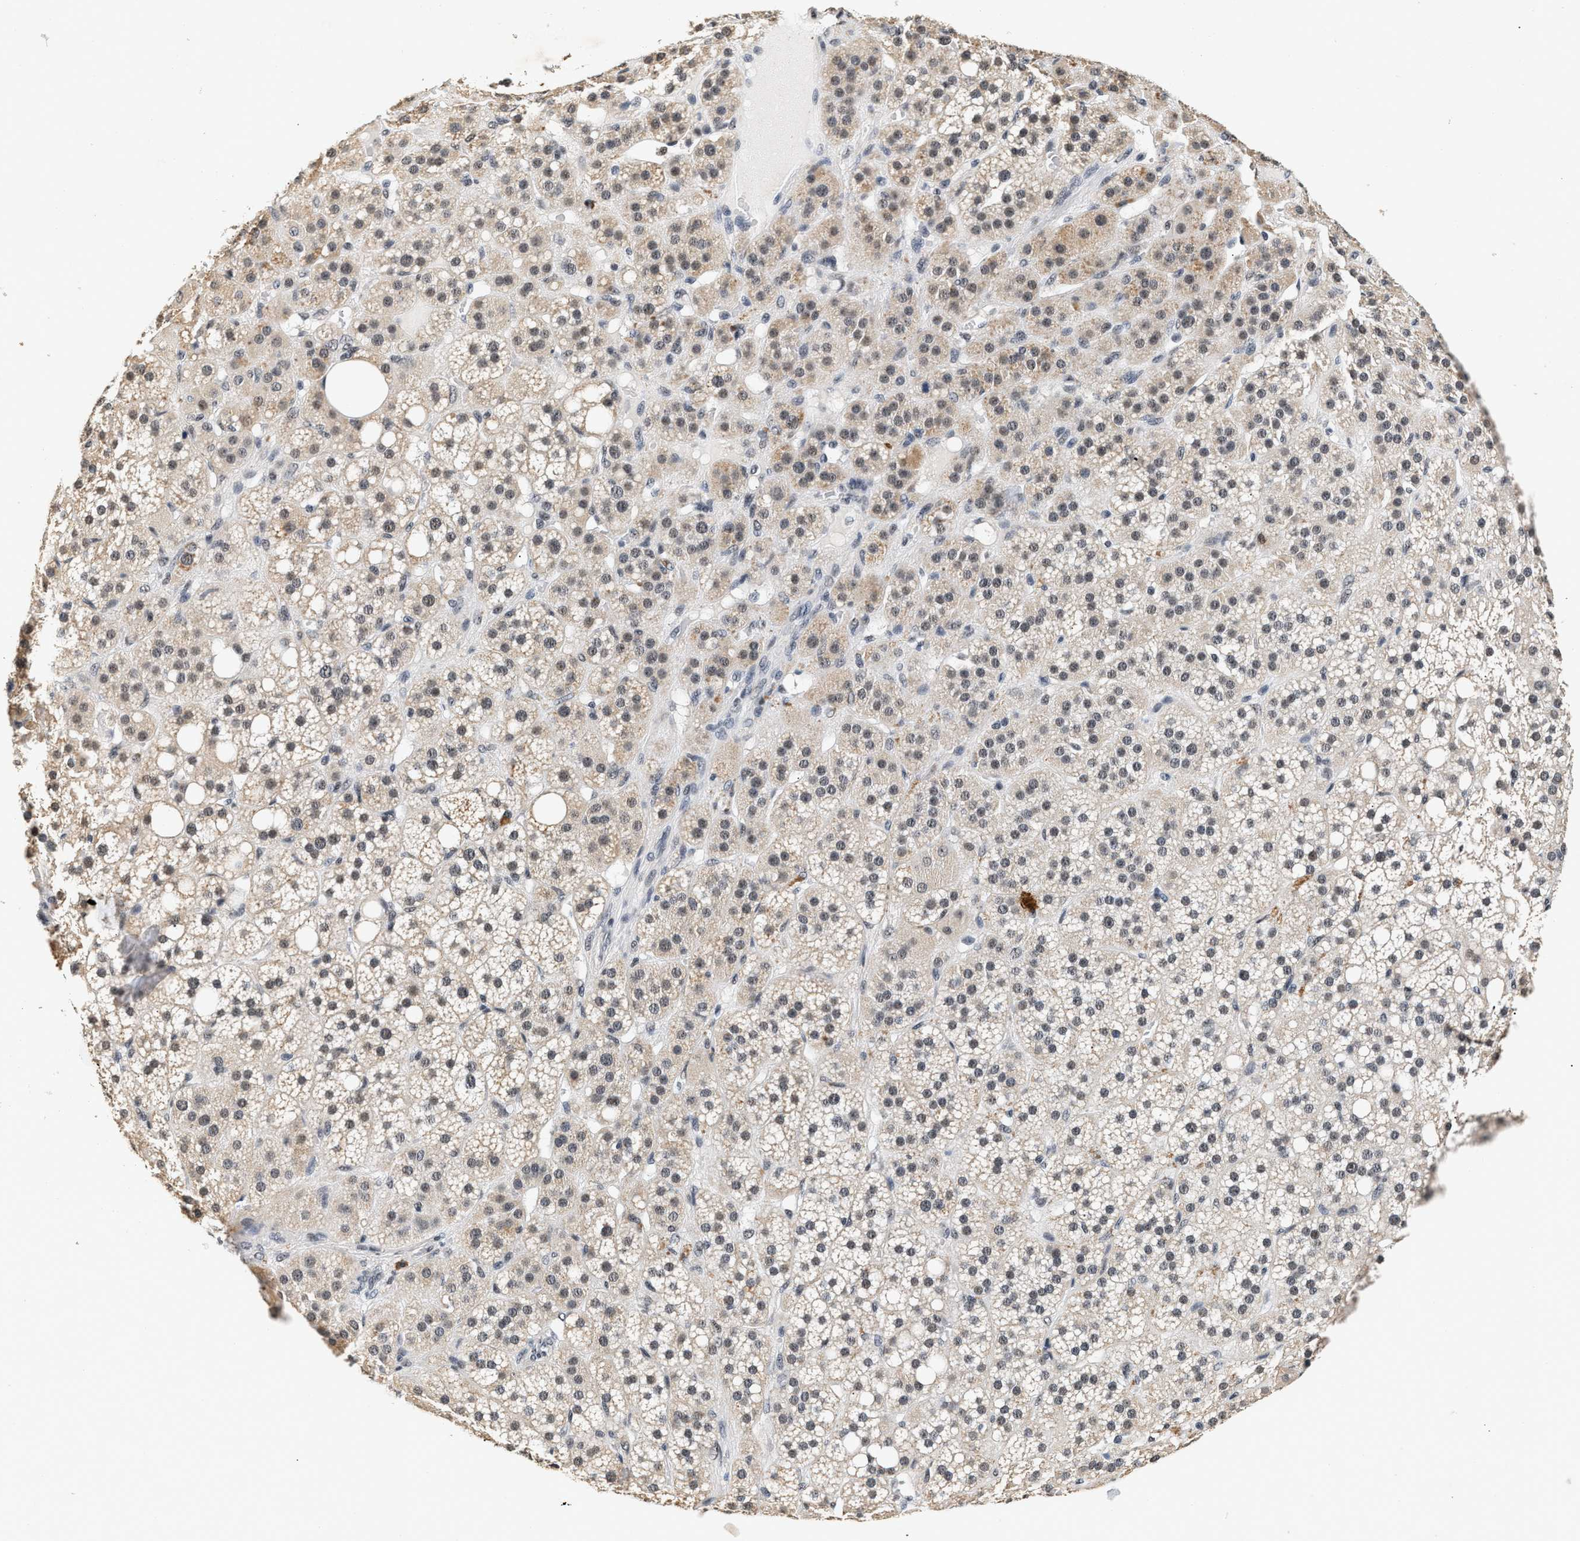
{"staining": {"intensity": "weak", "quantity": ">75%", "location": "cytoplasmic/membranous"}, "tissue": "adrenal gland", "cell_type": "Glandular cells", "image_type": "normal", "snomed": [{"axis": "morphology", "description": "Normal tissue, NOS"}, {"axis": "topography", "description": "Adrenal gland"}], "caption": "Normal adrenal gland reveals weak cytoplasmic/membranous expression in about >75% of glandular cells.", "gene": "THOC1", "patient": {"sex": "female", "age": 59}}